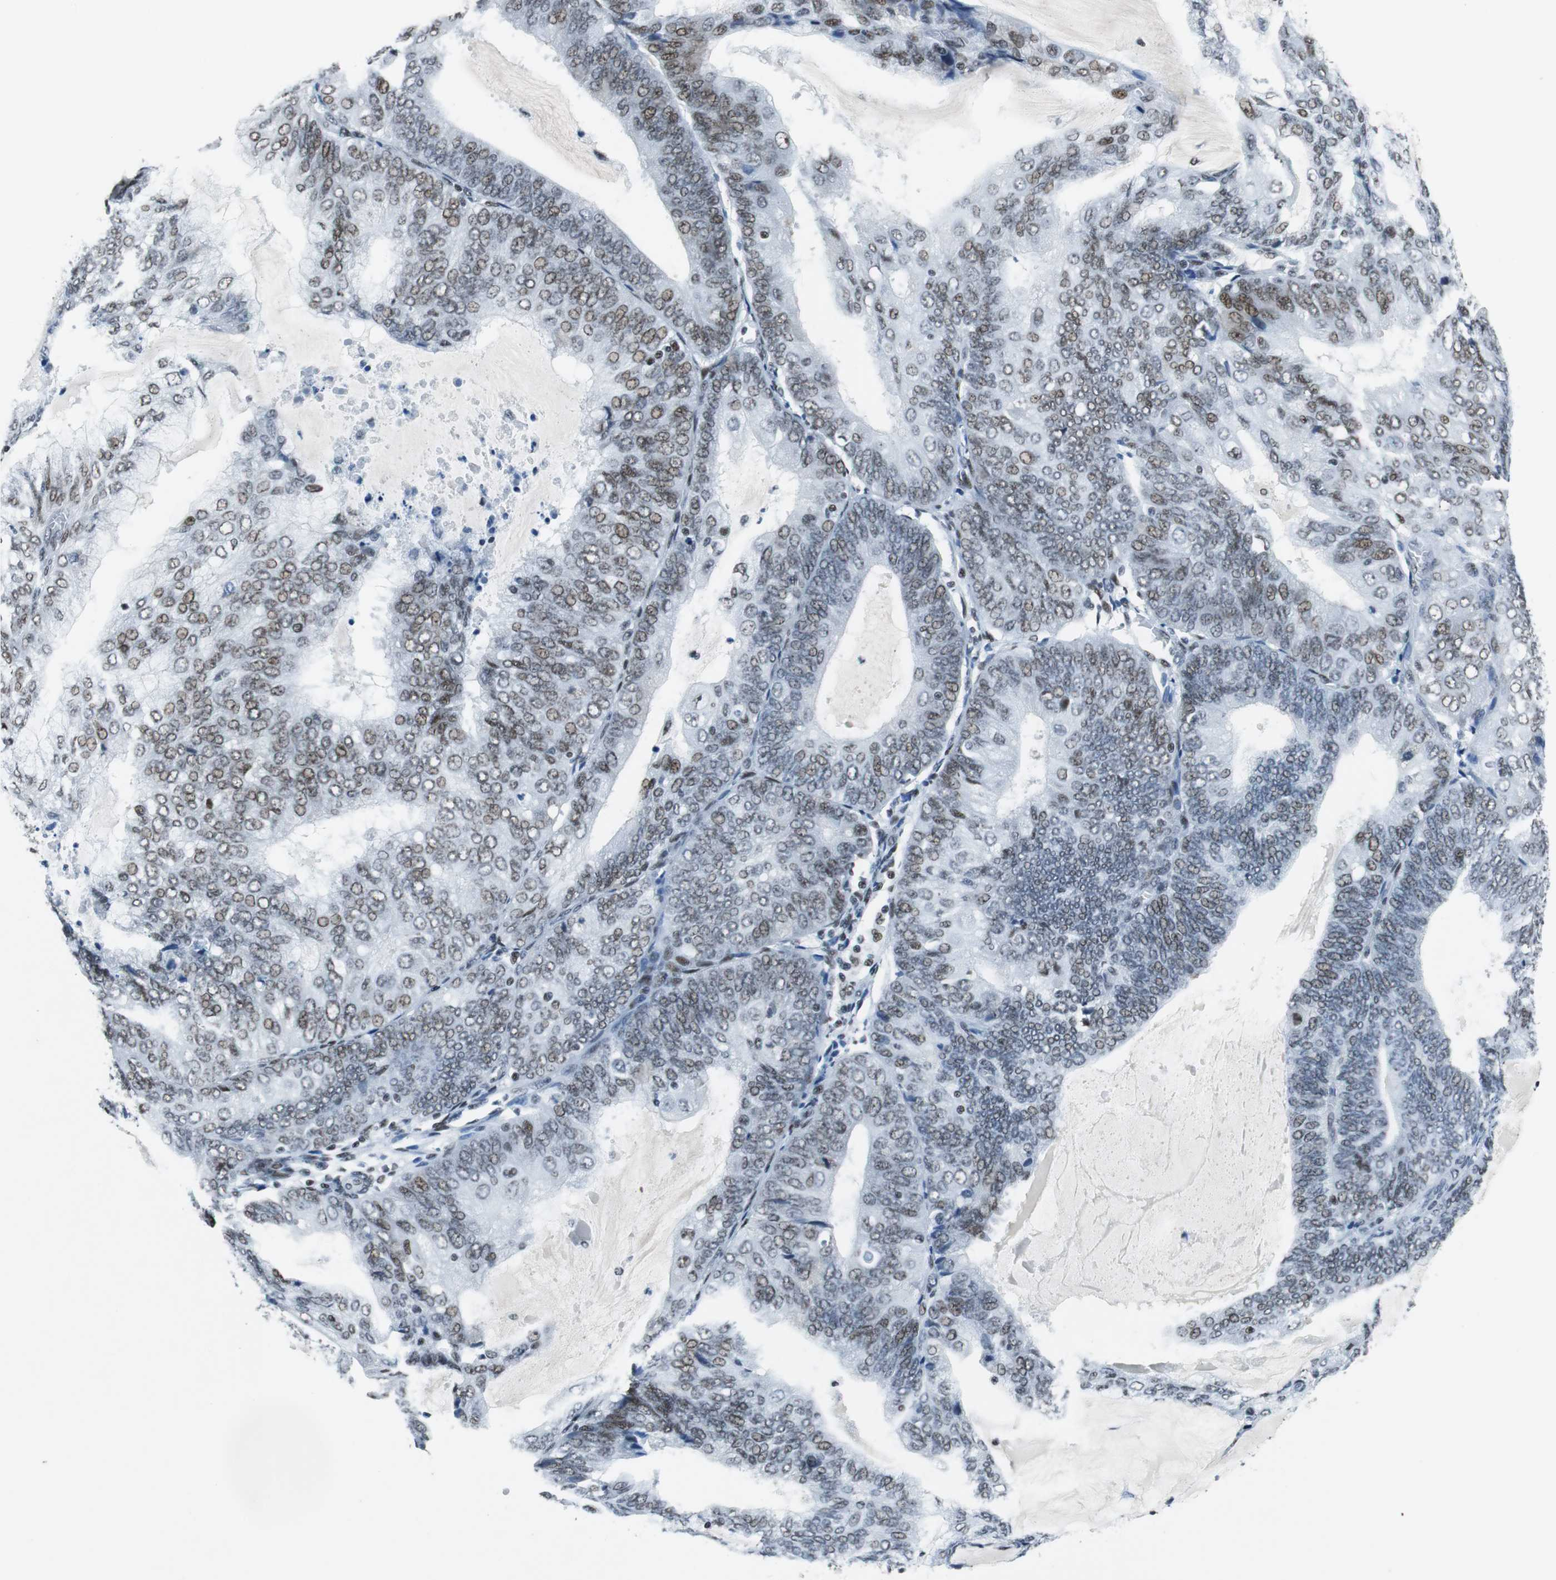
{"staining": {"intensity": "weak", "quantity": "25%-75%", "location": "nuclear"}, "tissue": "endometrial cancer", "cell_type": "Tumor cells", "image_type": "cancer", "snomed": [{"axis": "morphology", "description": "Adenocarcinoma, NOS"}, {"axis": "topography", "description": "Endometrium"}], "caption": "Immunohistochemical staining of endometrial cancer (adenocarcinoma) demonstrates low levels of weak nuclear staining in about 25%-75% of tumor cells. The staining is performed using DAB (3,3'-diaminobenzidine) brown chromogen to label protein expression. The nuclei are counter-stained blue using hematoxylin.", "gene": "HDAC3", "patient": {"sex": "female", "age": 81}}